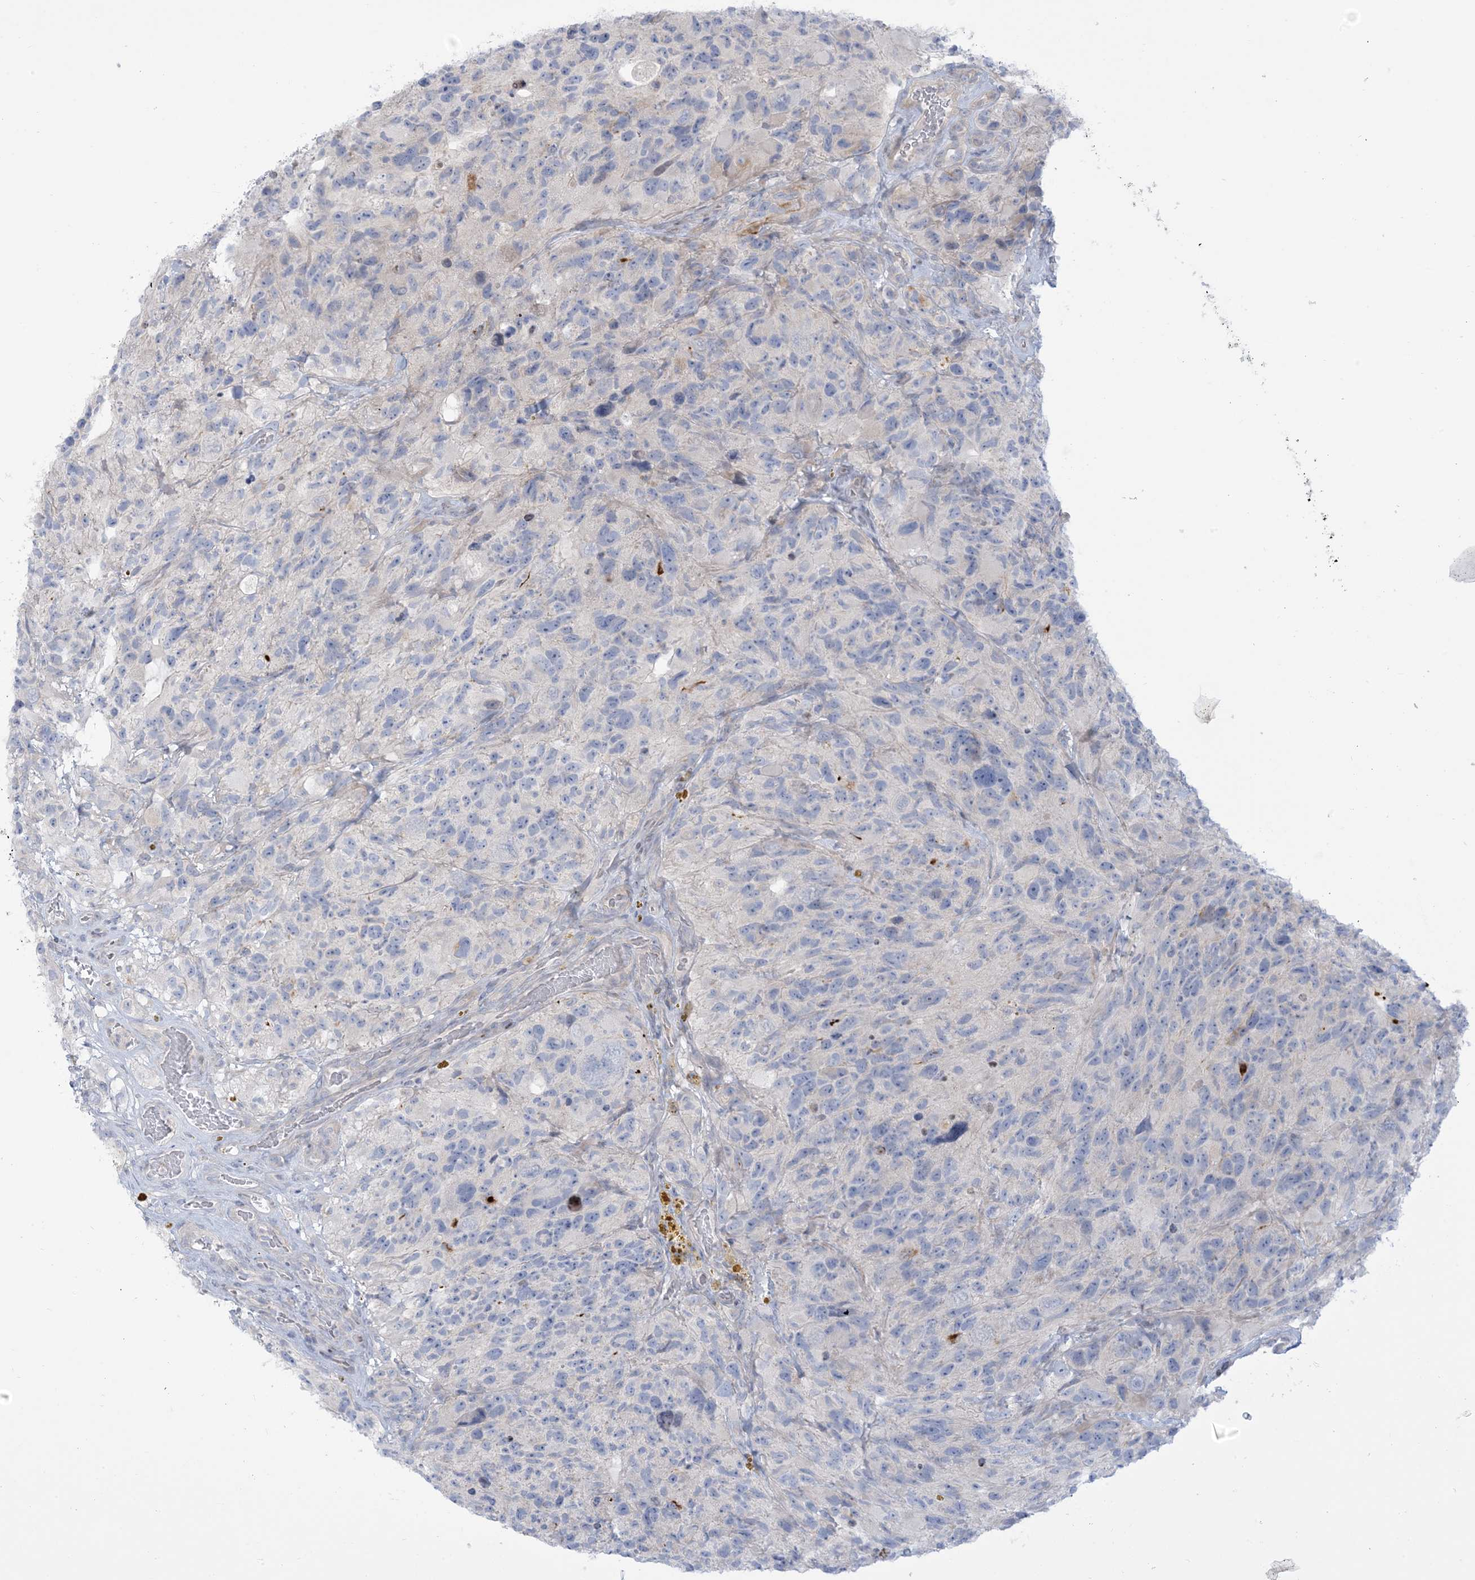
{"staining": {"intensity": "negative", "quantity": "none", "location": "none"}, "tissue": "glioma", "cell_type": "Tumor cells", "image_type": "cancer", "snomed": [{"axis": "morphology", "description": "Glioma, malignant, High grade"}, {"axis": "topography", "description": "Brain"}], "caption": "A high-resolution micrograph shows IHC staining of glioma, which exhibits no significant positivity in tumor cells. The staining was performed using DAB (3,3'-diaminobenzidine) to visualize the protein expression in brown, while the nuclei were stained in blue with hematoxylin (Magnification: 20x).", "gene": "AFTPH", "patient": {"sex": "male", "age": 69}}